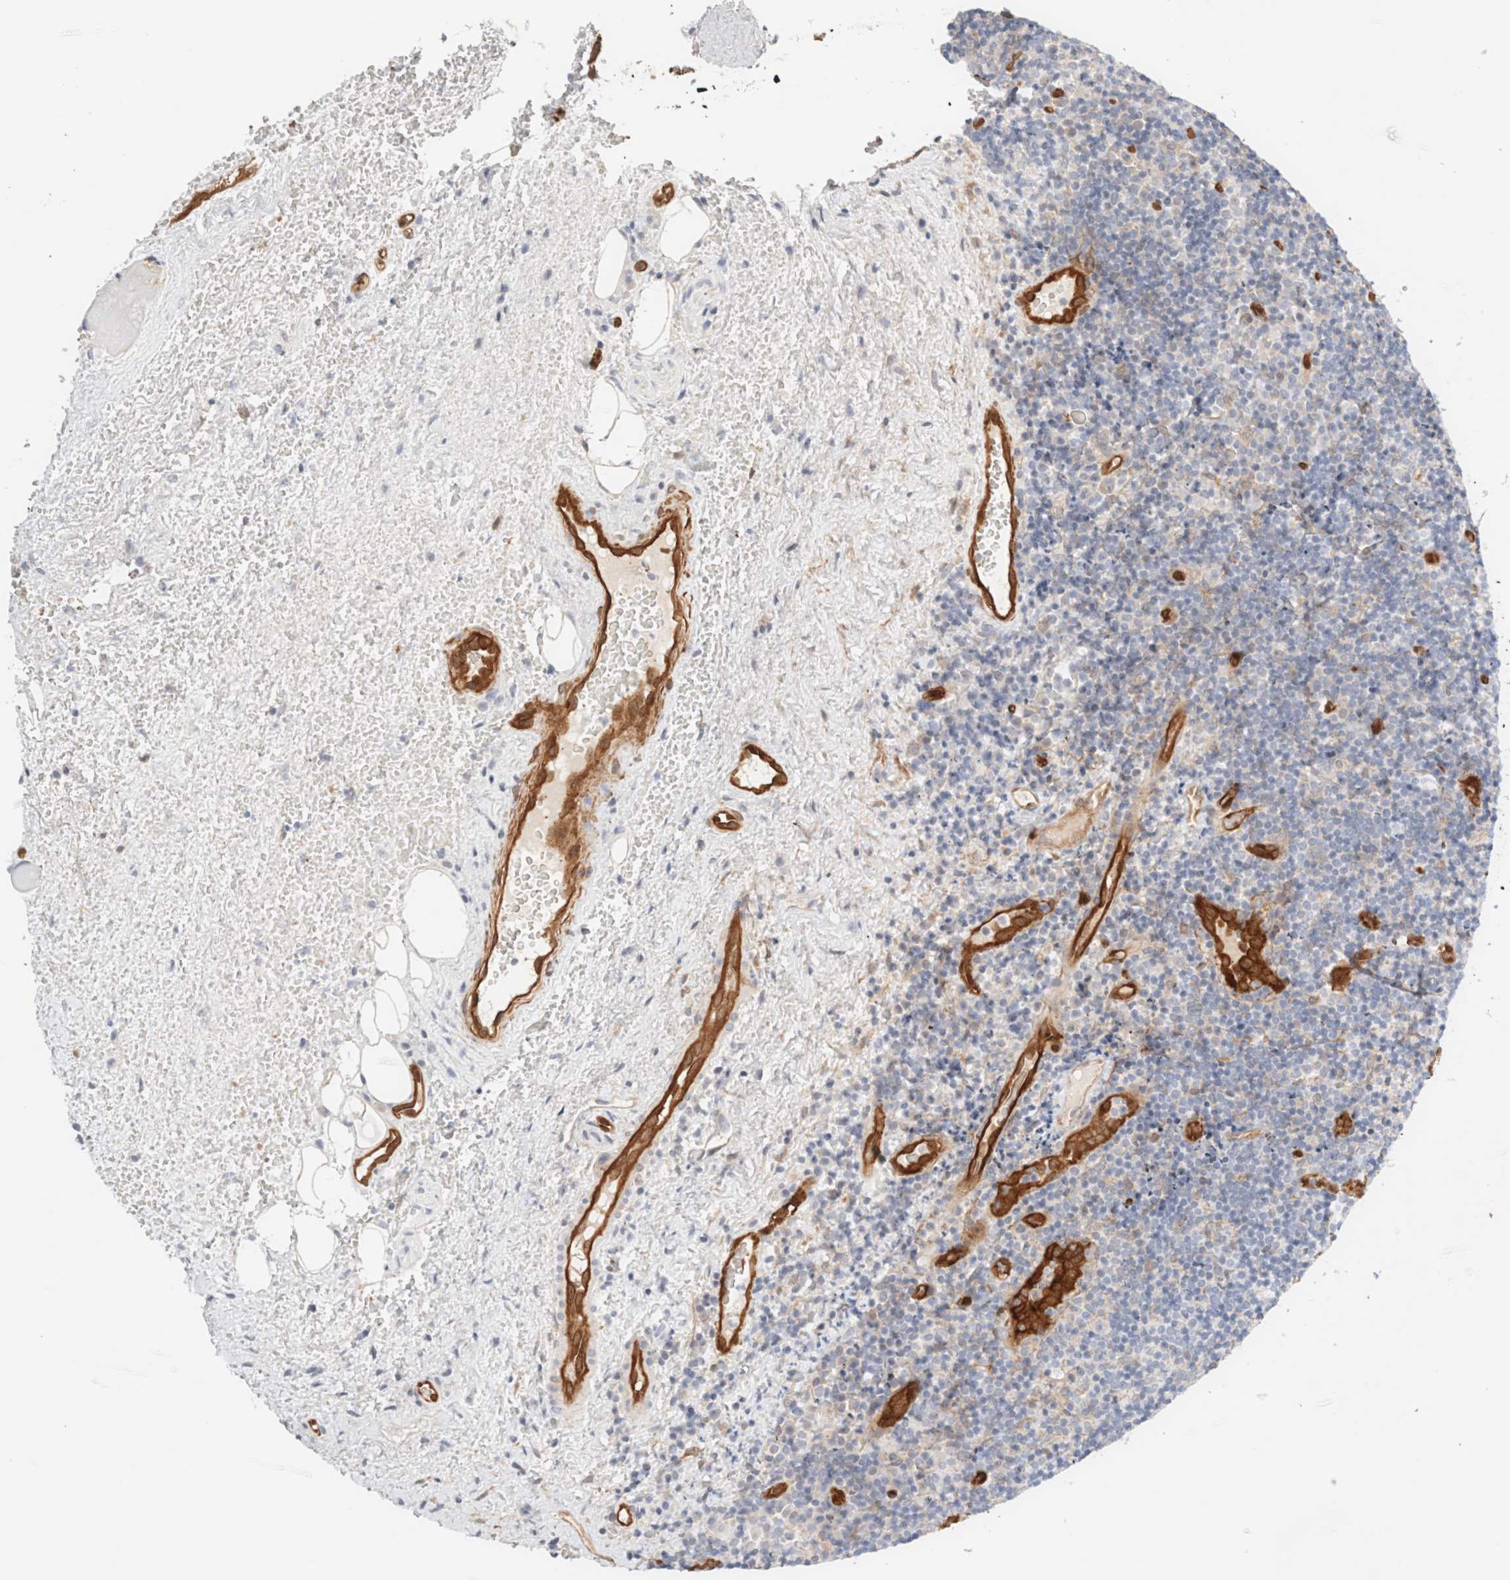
{"staining": {"intensity": "negative", "quantity": "none", "location": "none"}, "tissue": "lymphoma", "cell_type": "Tumor cells", "image_type": "cancer", "snomed": [{"axis": "morphology", "description": "Malignant lymphoma, non-Hodgkin's type, High grade"}, {"axis": "topography", "description": "Tonsil"}], "caption": "This is a photomicrograph of immunohistochemistry (IHC) staining of lymphoma, which shows no positivity in tumor cells.", "gene": "LMCD1", "patient": {"sex": "female", "age": 36}}